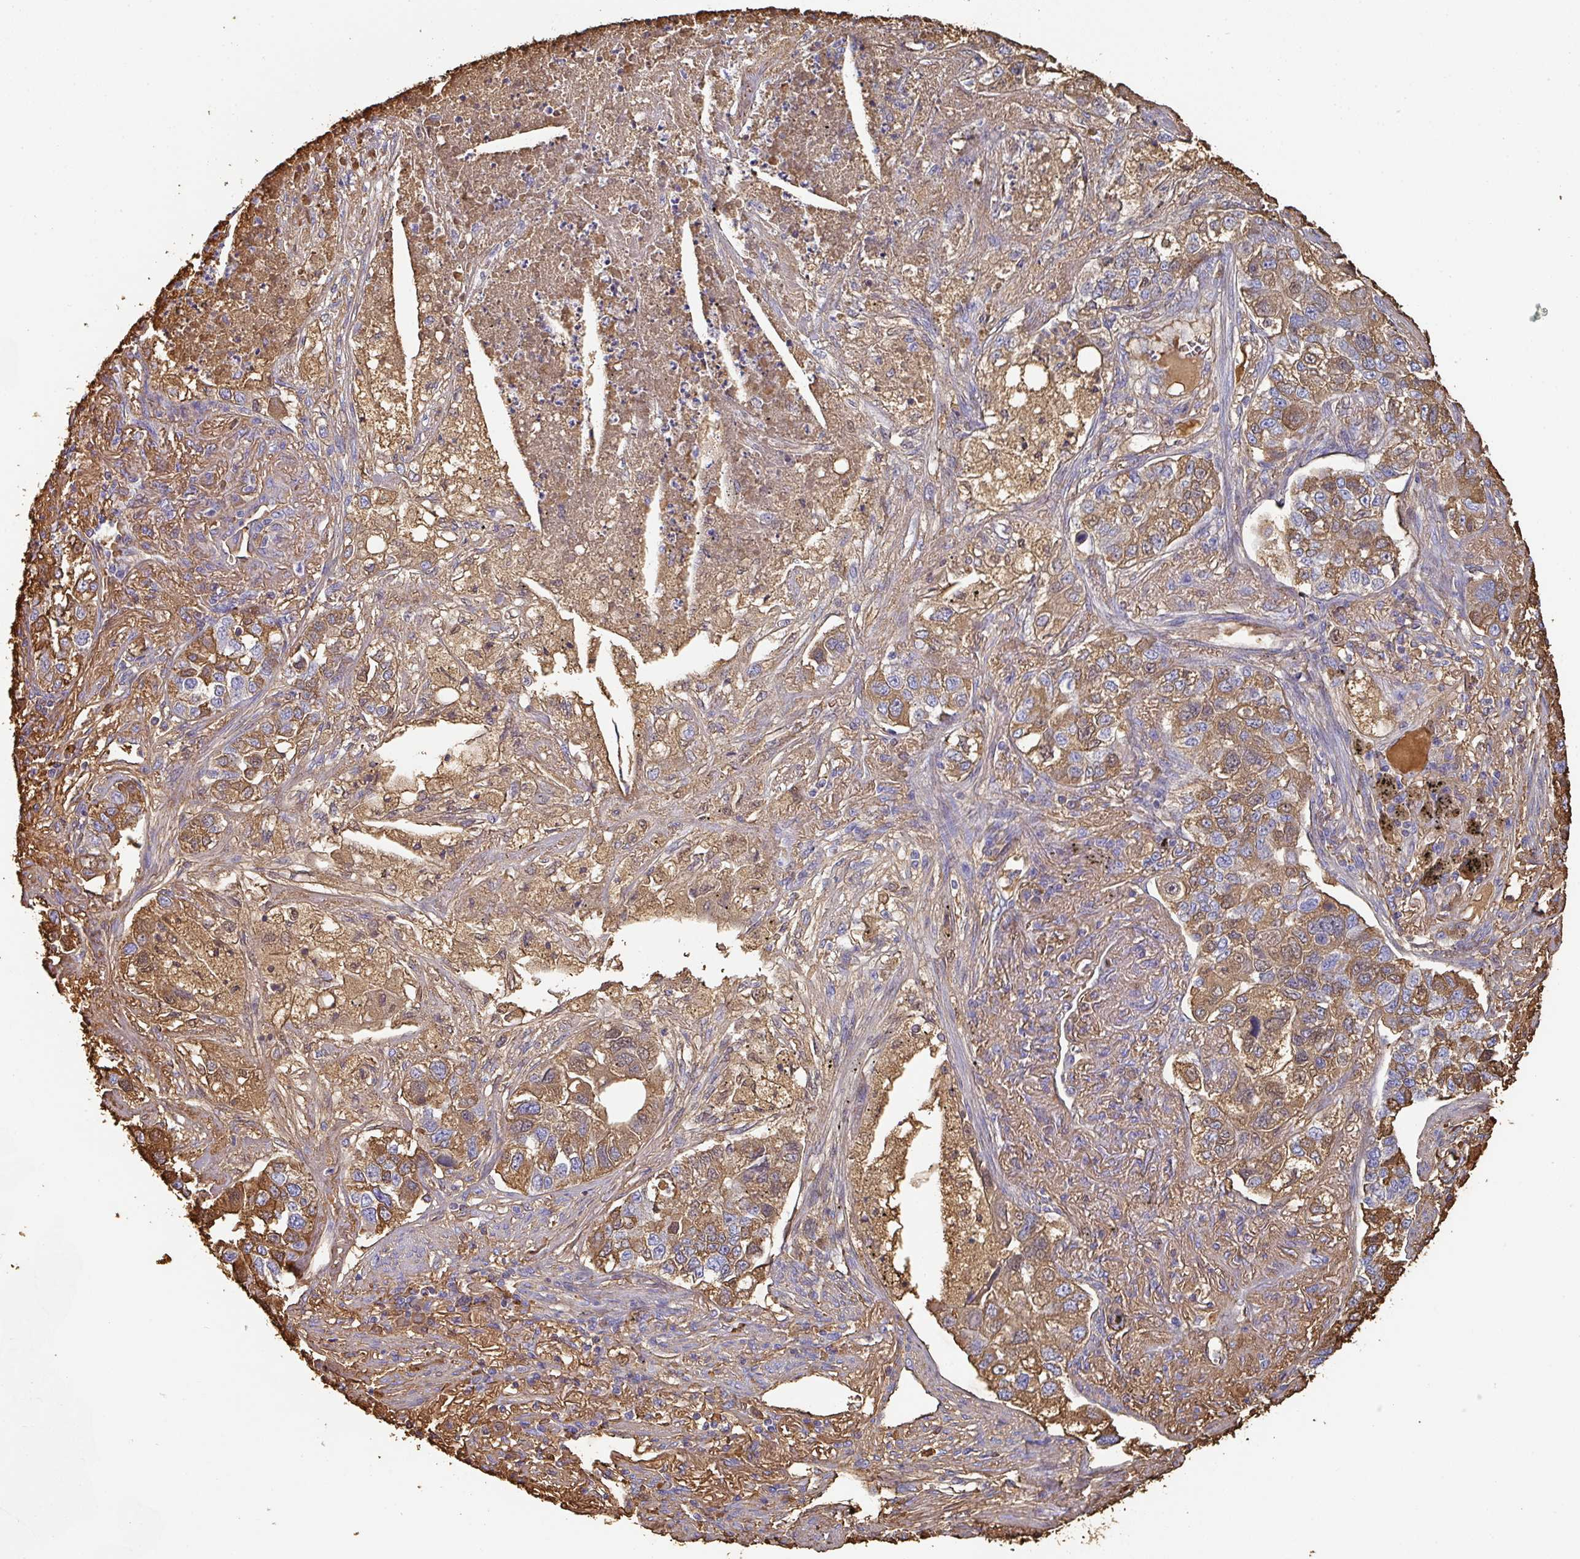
{"staining": {"intensity": "moderate", "quantity": ">75%", "location": "cytoplasmic/membranous"}, "tissue": "lung cancer", "cell_type": "Tumor cells", "image_type": "cancer", "snomed": [{"axis": "morphology", "description": "Adenocarcinoma, NOS"}, {"axis": "topography", "description": "Lung"}], "caption": "Immunohistochemistry photomicrograph of human lung adenocarcinoma stained for a protein (brown), which shows medium levels of moderate cytoplasmic/membranous expression in approximately >75% of tumor cells.", "gene": "ALB", "patient": {"sex": "male", "age": 49}}